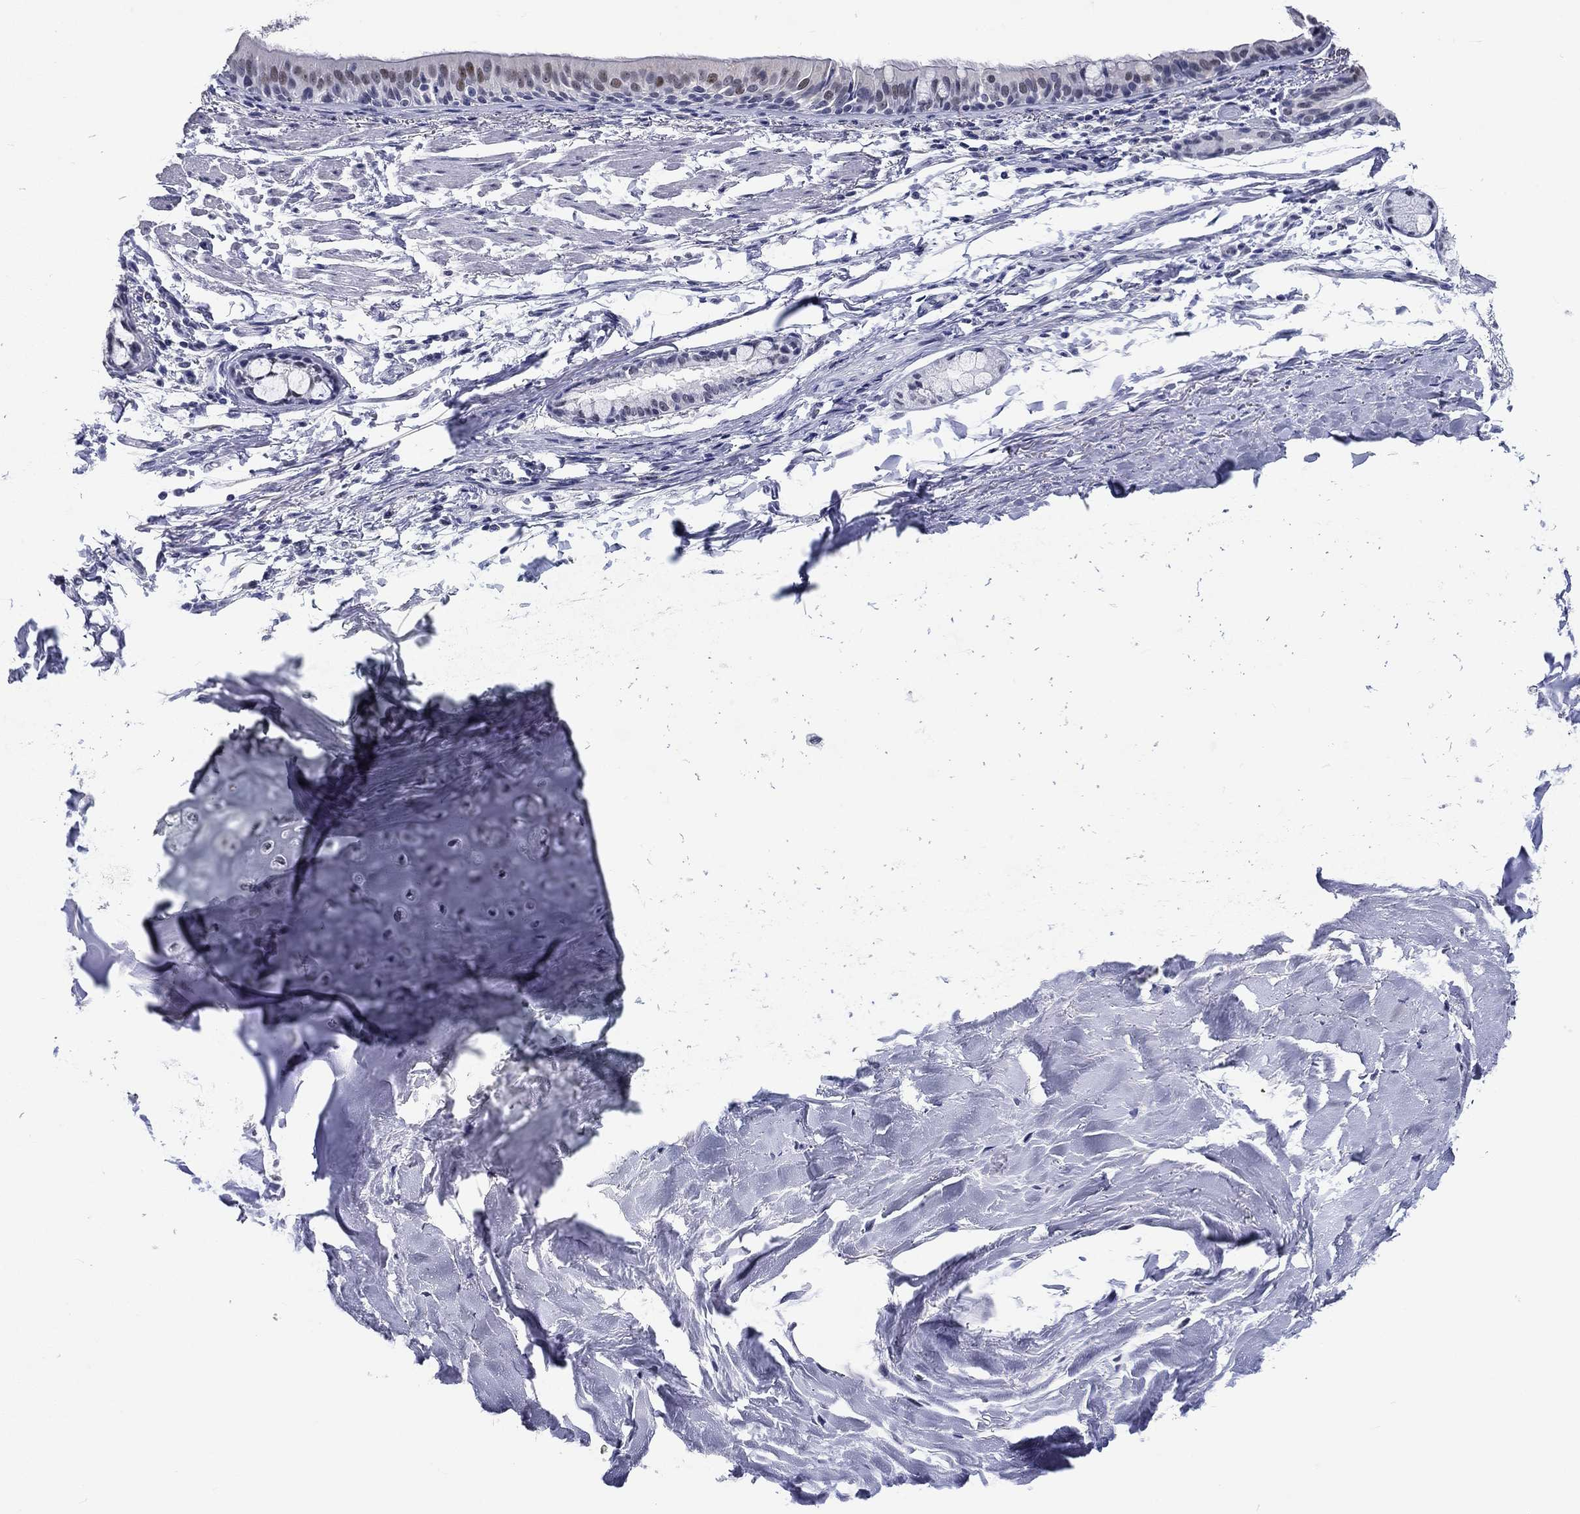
{"staining": {"intensity": "moderate", "quantity": "<25%", "location": "nuclear"}, "tissue": "bronchus", "cell_type": "Respiratory epithelial cells", "image_type": "normal", "snomed": [{"axis": "morphology", "description": "Normal tissue, NOS"}, {"axis": "morphology", "description": "Squamous cell carcinoma, NOS"}, {"axis": "topography", "description": "Bronchus"}, {"axis": "topography", "description": "Lung"}], "caption": "There is low levels of moderate nuclear positivity in respiratory epithelial cells of unremarkable bronchus, as demonstrated by immunohistochemical staining (brown color).", "gene": "GRIN1", "patient": {"sex": "male", "age": 69}}